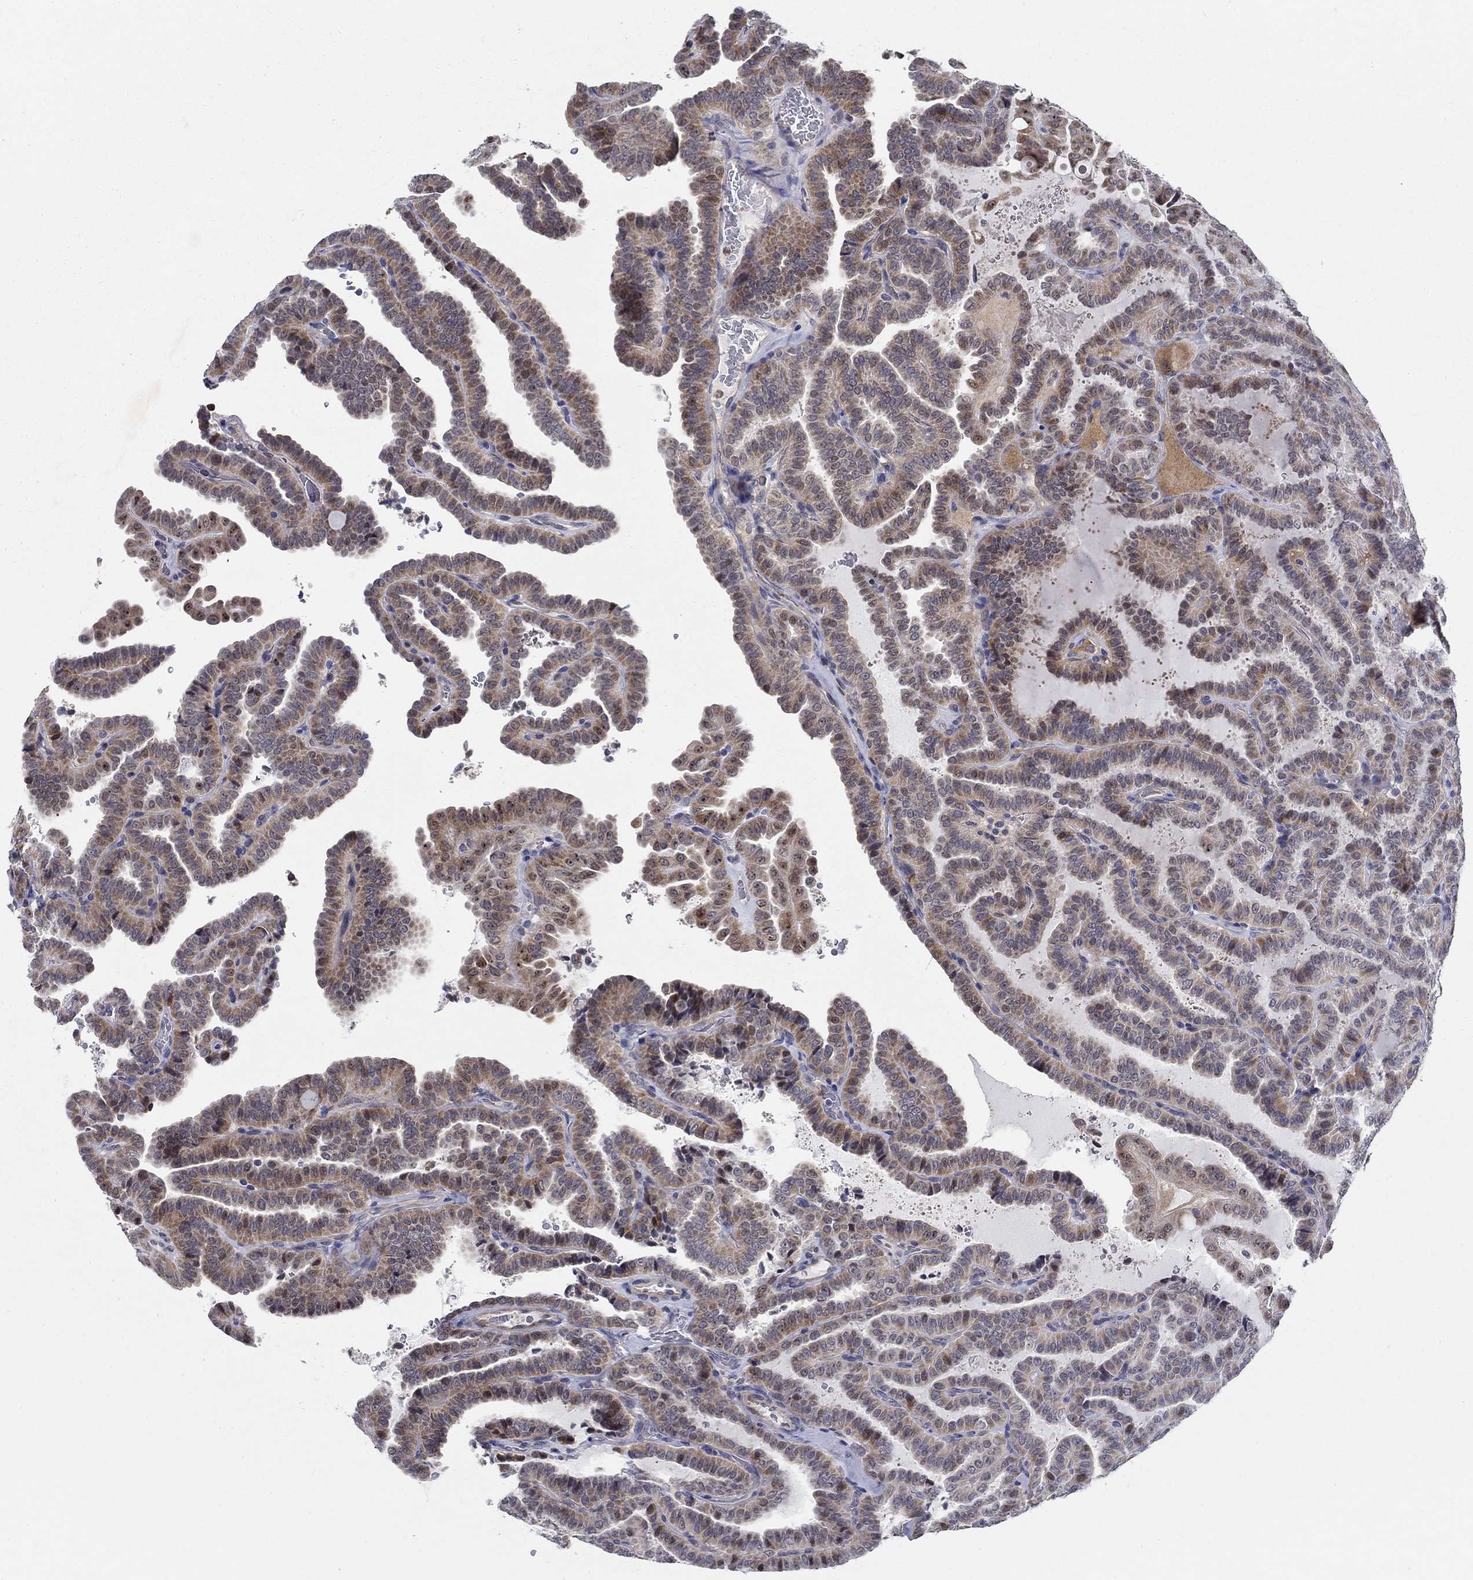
{"staining": {"intensity": "strong", "quantity": "<25%", "location": "nuclear"}, "tissue": "thyroid cancer", "cell_type": "Tumor cells", "image_type": "cancer", "snomed": [{"axis": "morphology", "description": "Papillary adenocarcinoma, NOS"}, {"axis": "topography", "description": "Thyroid gland"}], "caption": "This image exhibits IHC staining of papillary adenocarcinoma (thyroid), with medium strong nuclear positivity in approximately <25% of tumor cells.", "gene": "C16orf46", "patient": {"sex": "female", "age": 39}}